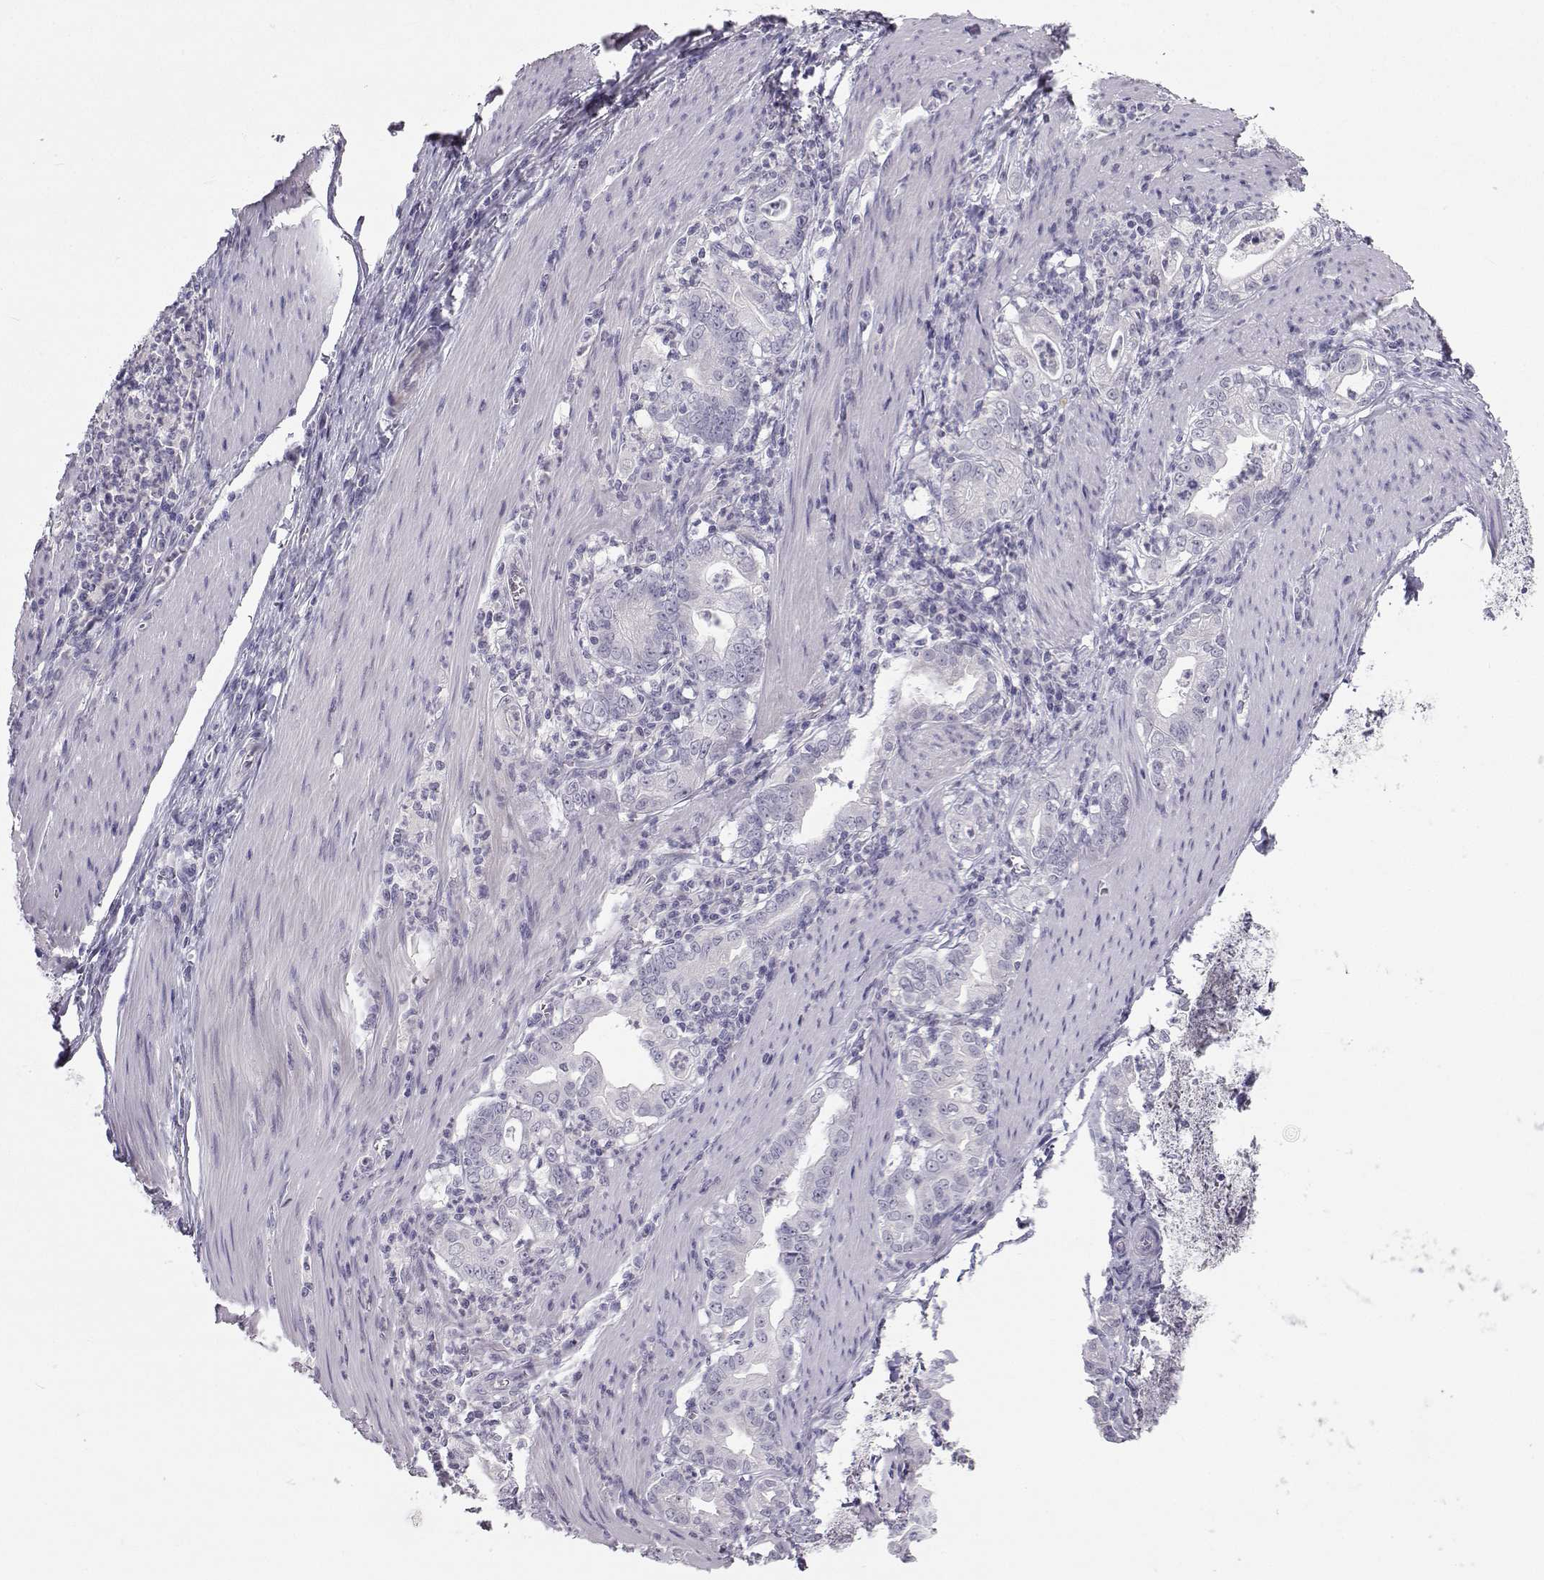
{"staining": {"intensity": "negative", "quantity": "none", "location": "none"}, "tissue": "stomach cancer", "cell_type": "Tumor cells", "image_type": "cancer", "snomed": [{"axis": "morphology", "description": "Adenocarcinoma, NOS"}, {"axis": "topography", "description": "Stomach, upper"}], "caption": "Immunohistochemistry micrograph of neoplastic tissue: human stomach cancer (adenocarcinoma) stained with DAB (3,3'-diaminobenzidine) shows no significant protein staining in tumor cells. Nuclei are stained in blue.", "gene": "SYCE1", "patient": {"sex": "female", "age": 79}}